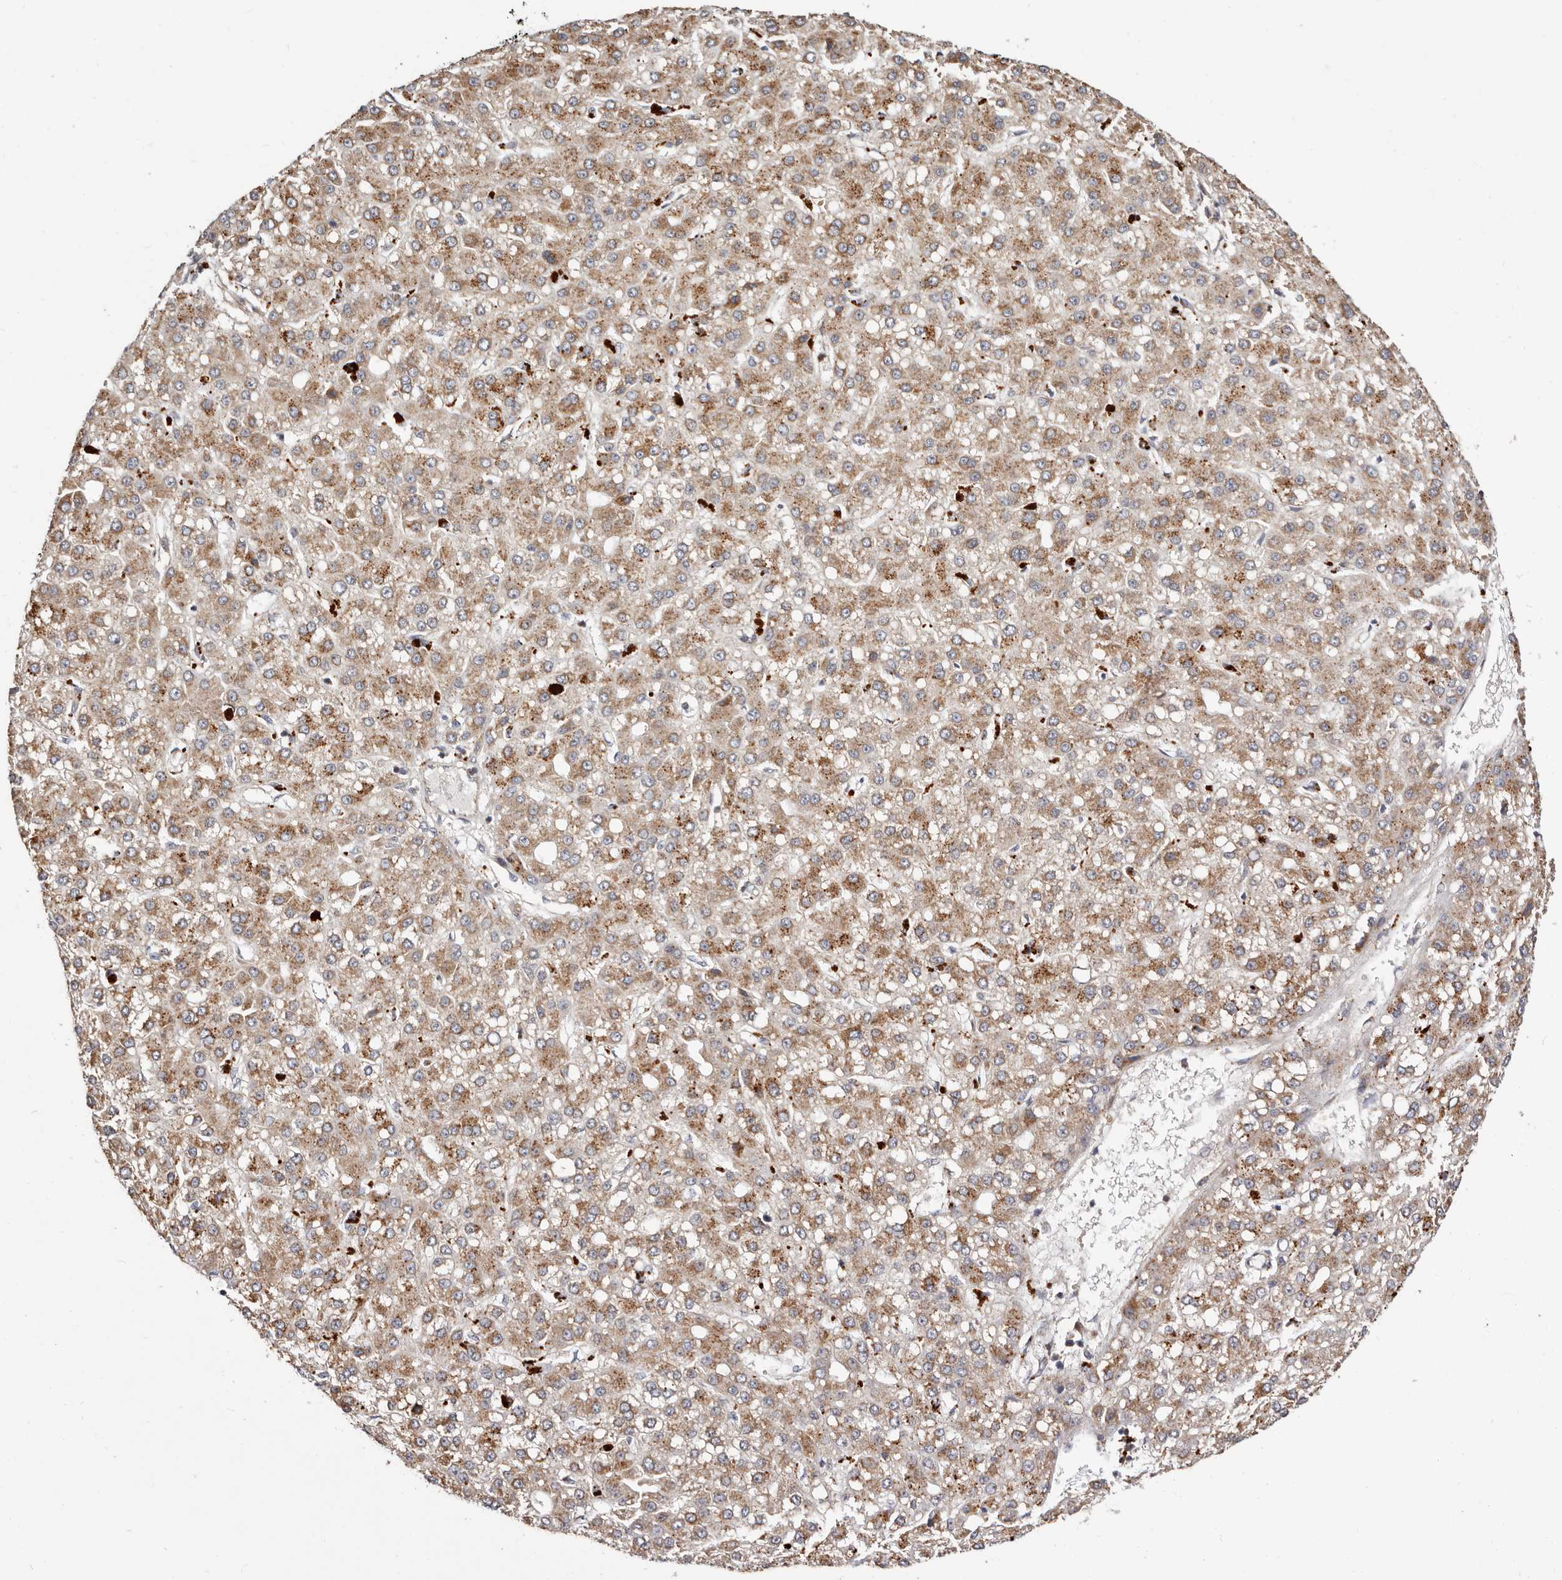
{"staining": {"intensity": "moderate", "quantity": ">75%", "location": "cytoplasmic/membranous"}, "tissue": "liver cancer", "cell_type": "Tumor cells", "image_type": "cancer", "snomed": [{"axis": "morphology", "description": "Carcinoma, Hepatocellular, NOS"}, {"axis": "topography", "description": "Liver"}], "caption": "Moderate cytoplasmic/membranous protein expression is seen in about >75% of tumor cells in hepatocellular carcinoma (liver).", "gene": "USP33", "patient": {"sex": "male", "age": 67}}